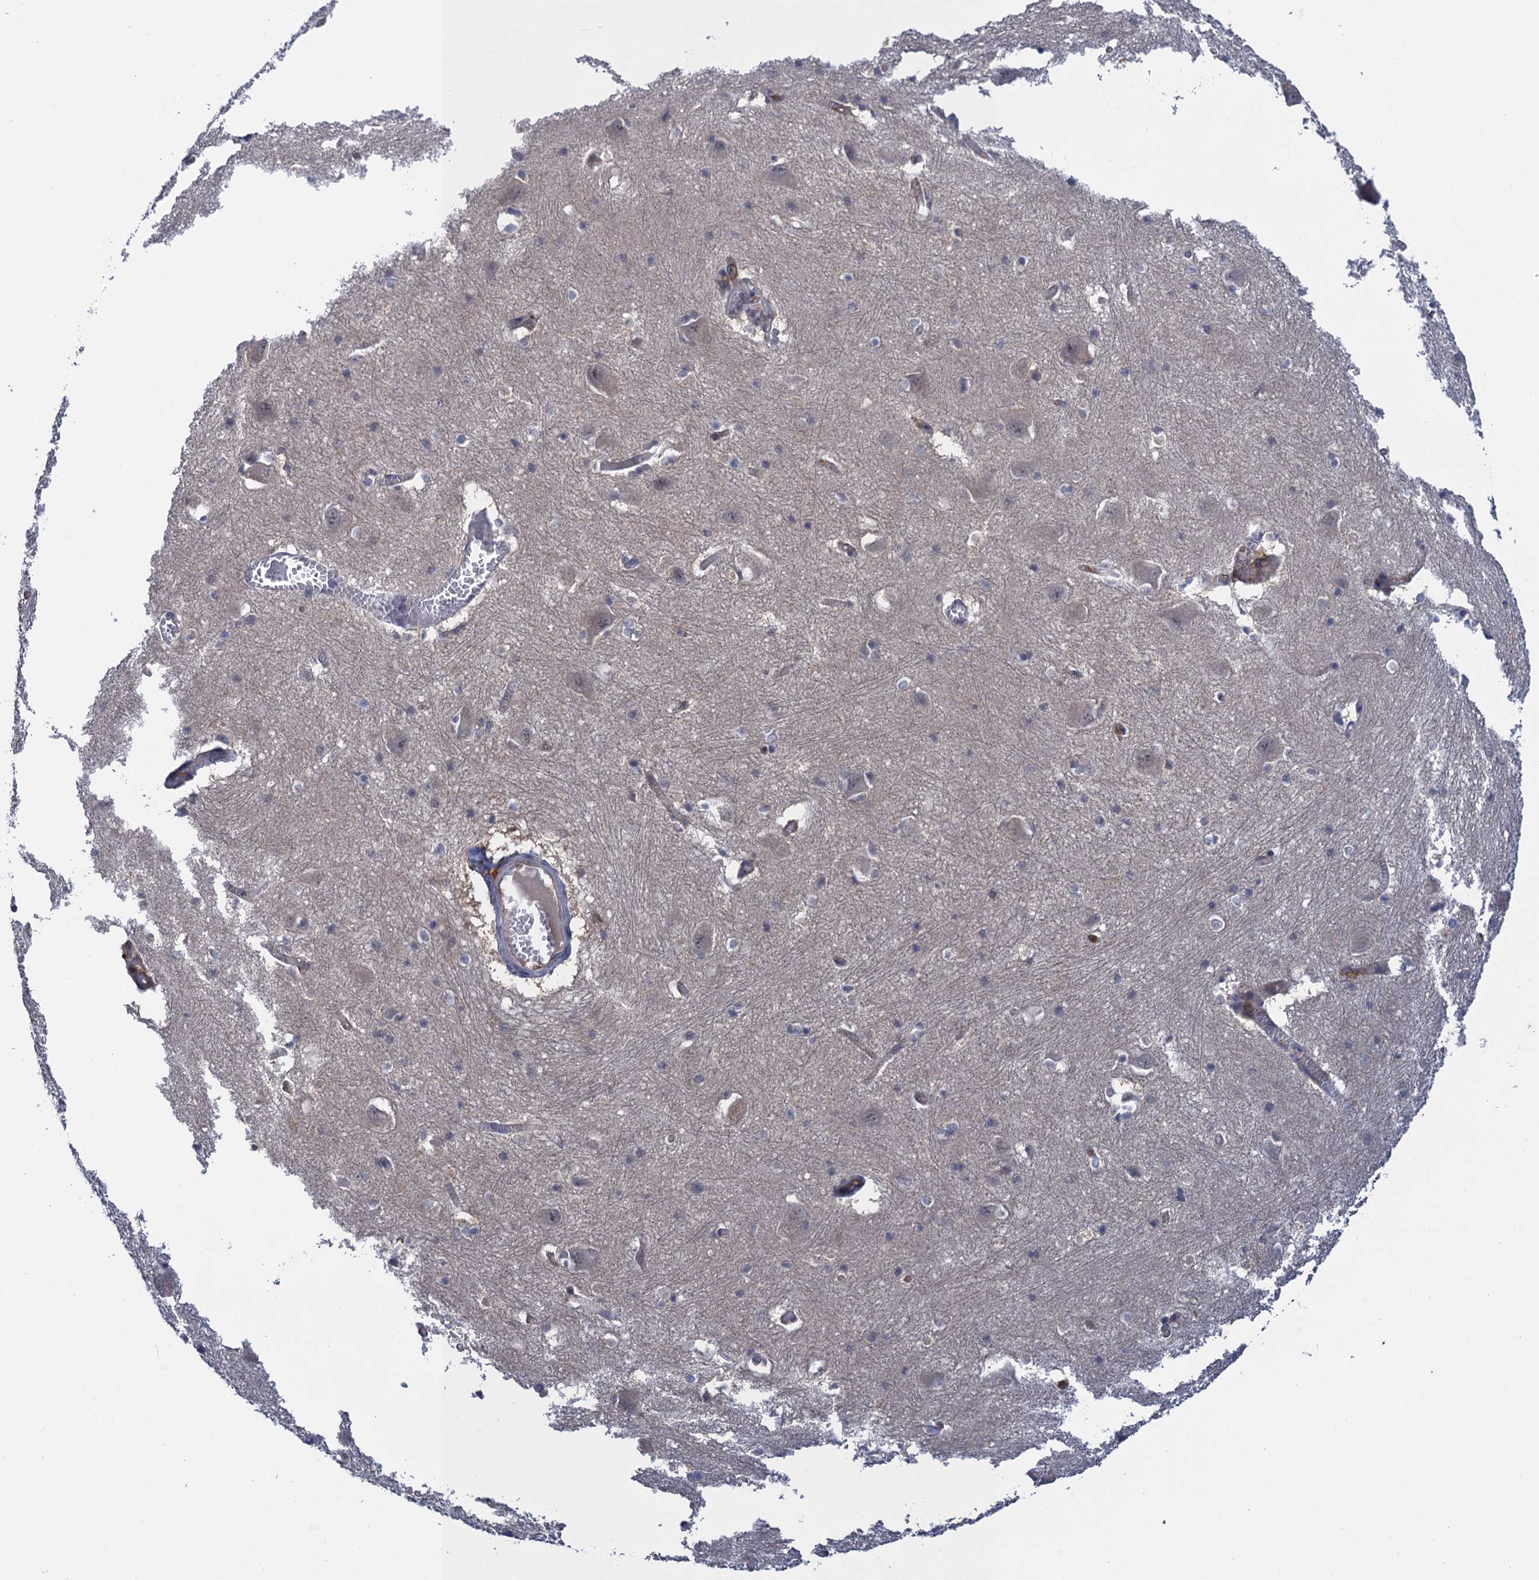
{"staining": {"intensity": "negative", "quantity": "none", "location": "none"}, "tissue": "caudate", "cell_type": "Glial cells", "image_type": "normal", "snomed": [{"axis": "morphology", "description": "Normal tissue, NOS"}, {"axis": "topography", "description": "Lateral ventricle wall"}], "caption": "Immunohistochemical staining of benign caudate reveals no significant positivity in glial cells.", "gene": "NEK8", "patient": {"sex": "male", "age": 37}}